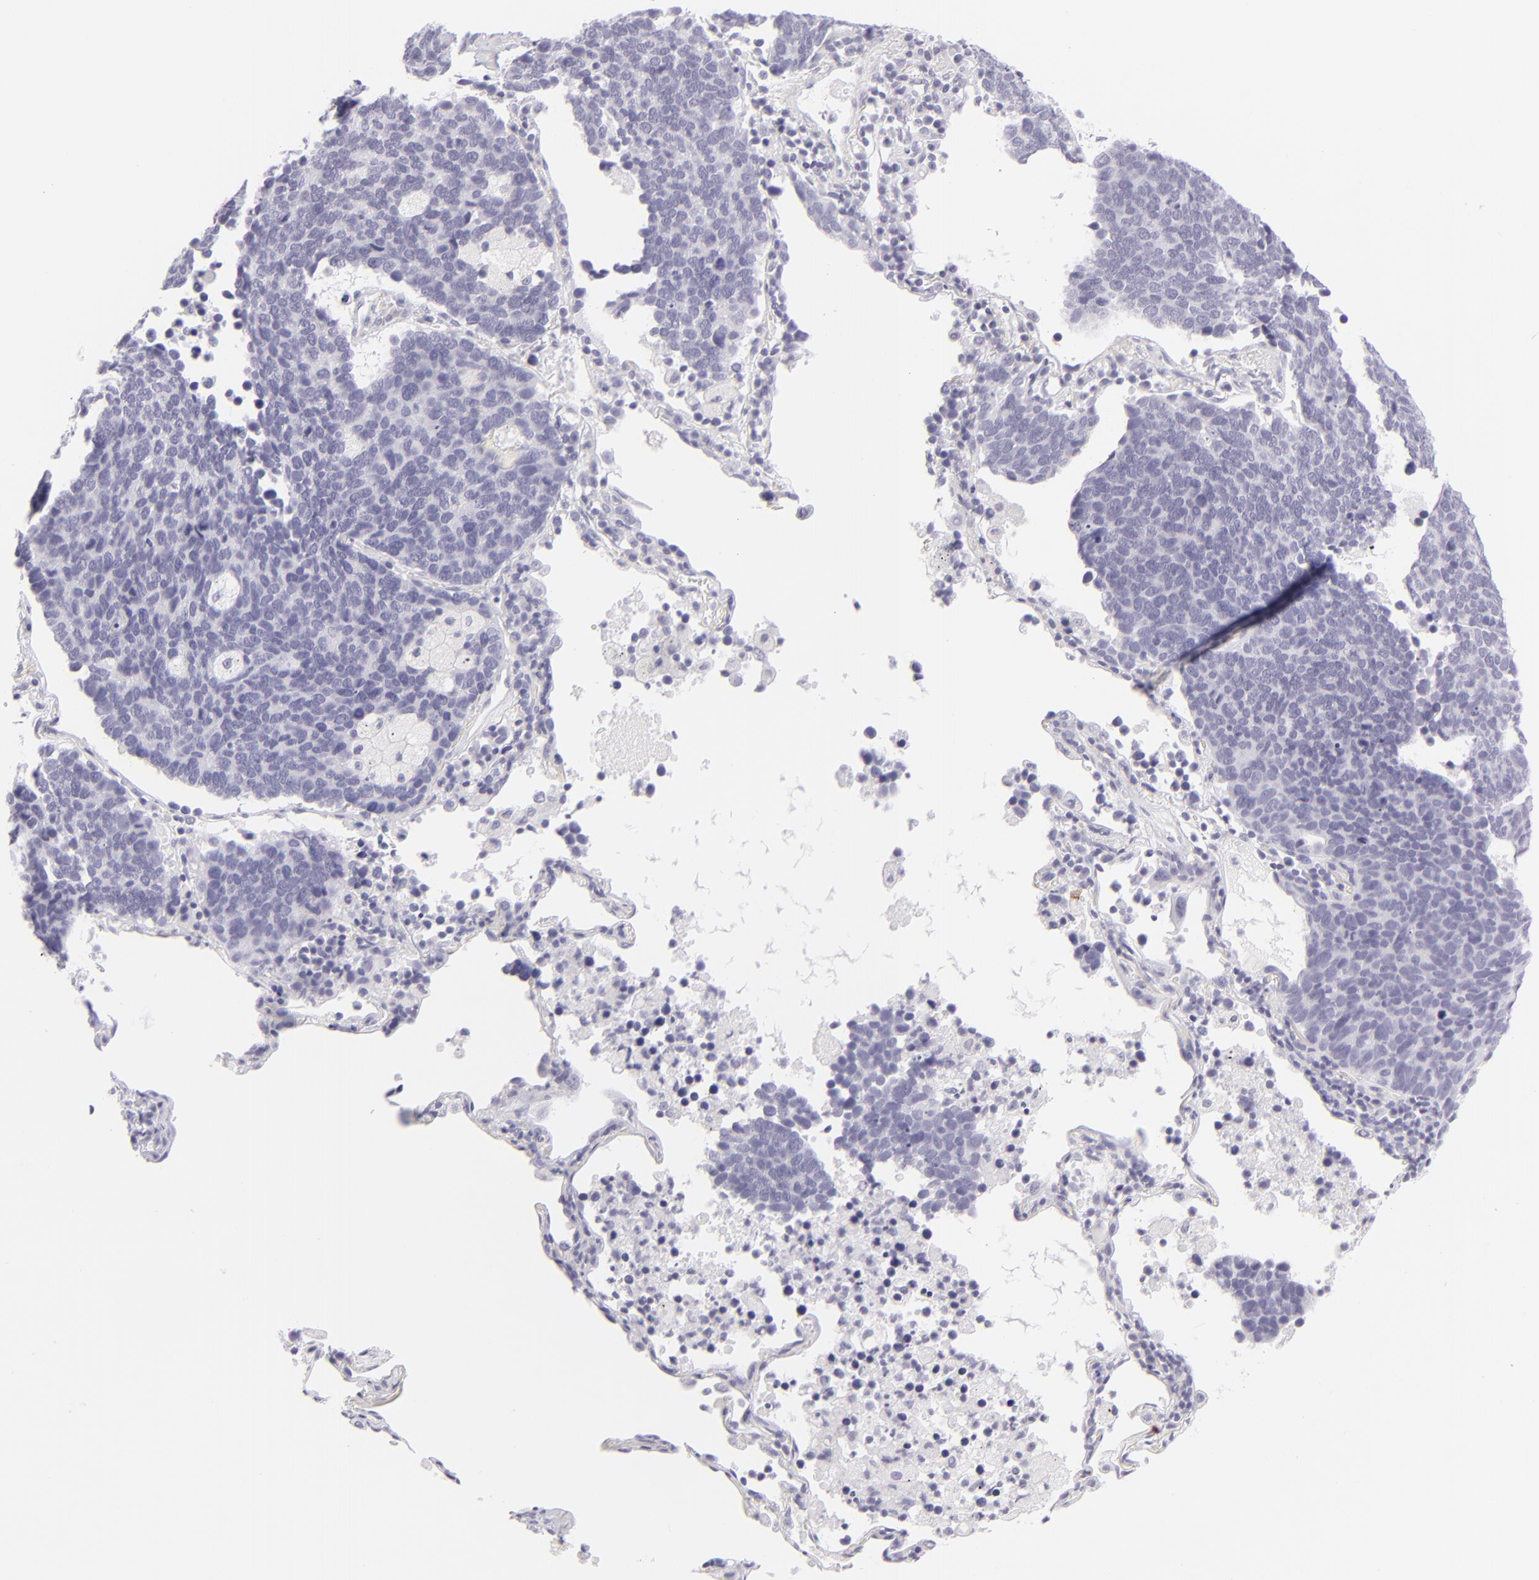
{"staining": {"intensity": "negative", "quantity": "none", "location": "none"}, "tissue": "lung cancer", "cell_type": "Tumor cells", "image_type": "cancer", "snomed": [{"axis": "morphology", "description": "Neoplasm, malignant, NOS"}, {"axis": "topography", "description": "Lung"}], "caption": "High power microscopy photomicrograph of an immunohistochemistry (IHC) micrograph of lung cancer, revealing no significant positivity in tumor cells.", "gene": "FCER2", "patient": {"sex": "female", "age": 75}}